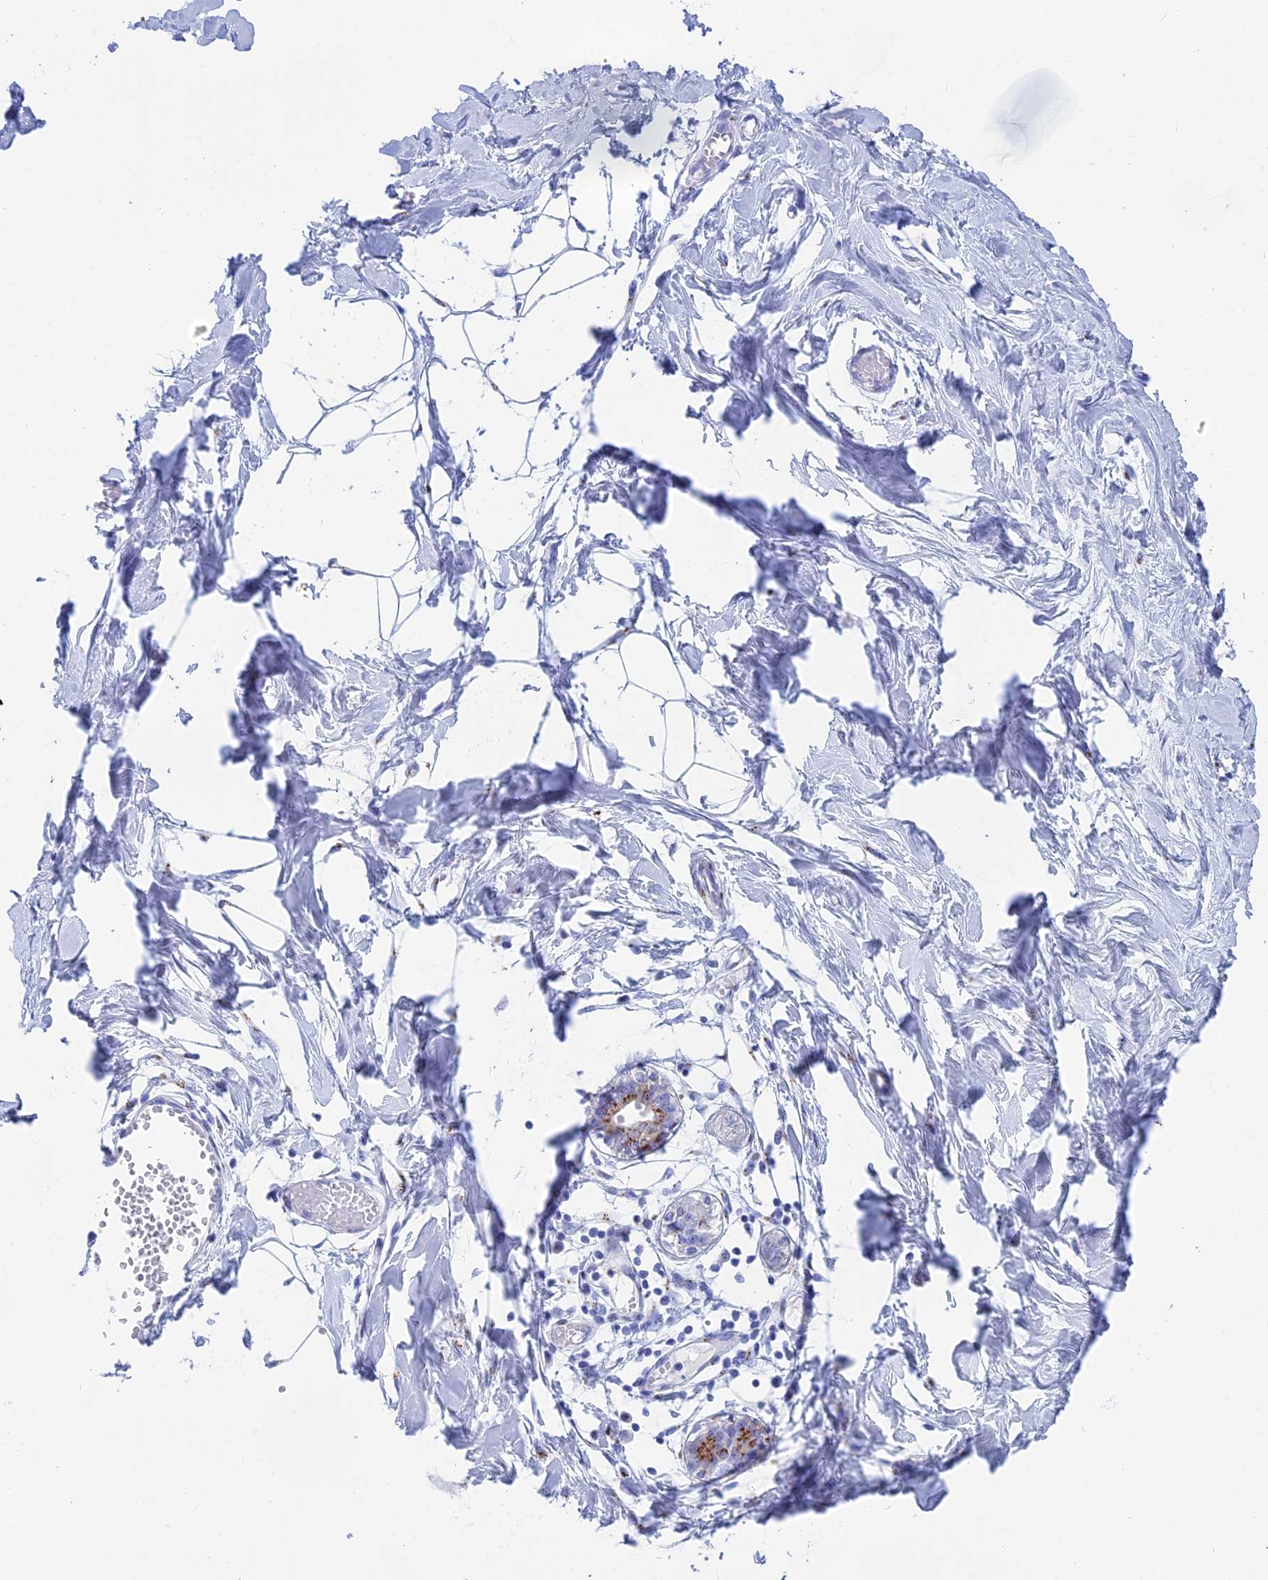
{"staining": {"intensity": "negative", "quantity": "none", "location": "none"}, "tissue": "breast", "cell_type": "Adipocytes", "image_type": "normal", "snomed": [{"axis": "morphology", "description": "Normal tissue, NOS"}, {"axis": "topography", "description": "Breast"}], "caption": "This is an immunohistochemistry (IHC) image of normal breast. There is no expression in adipocytes.", "gene": "ERICH4", "patient": {"sex": "female", "age": 27}}